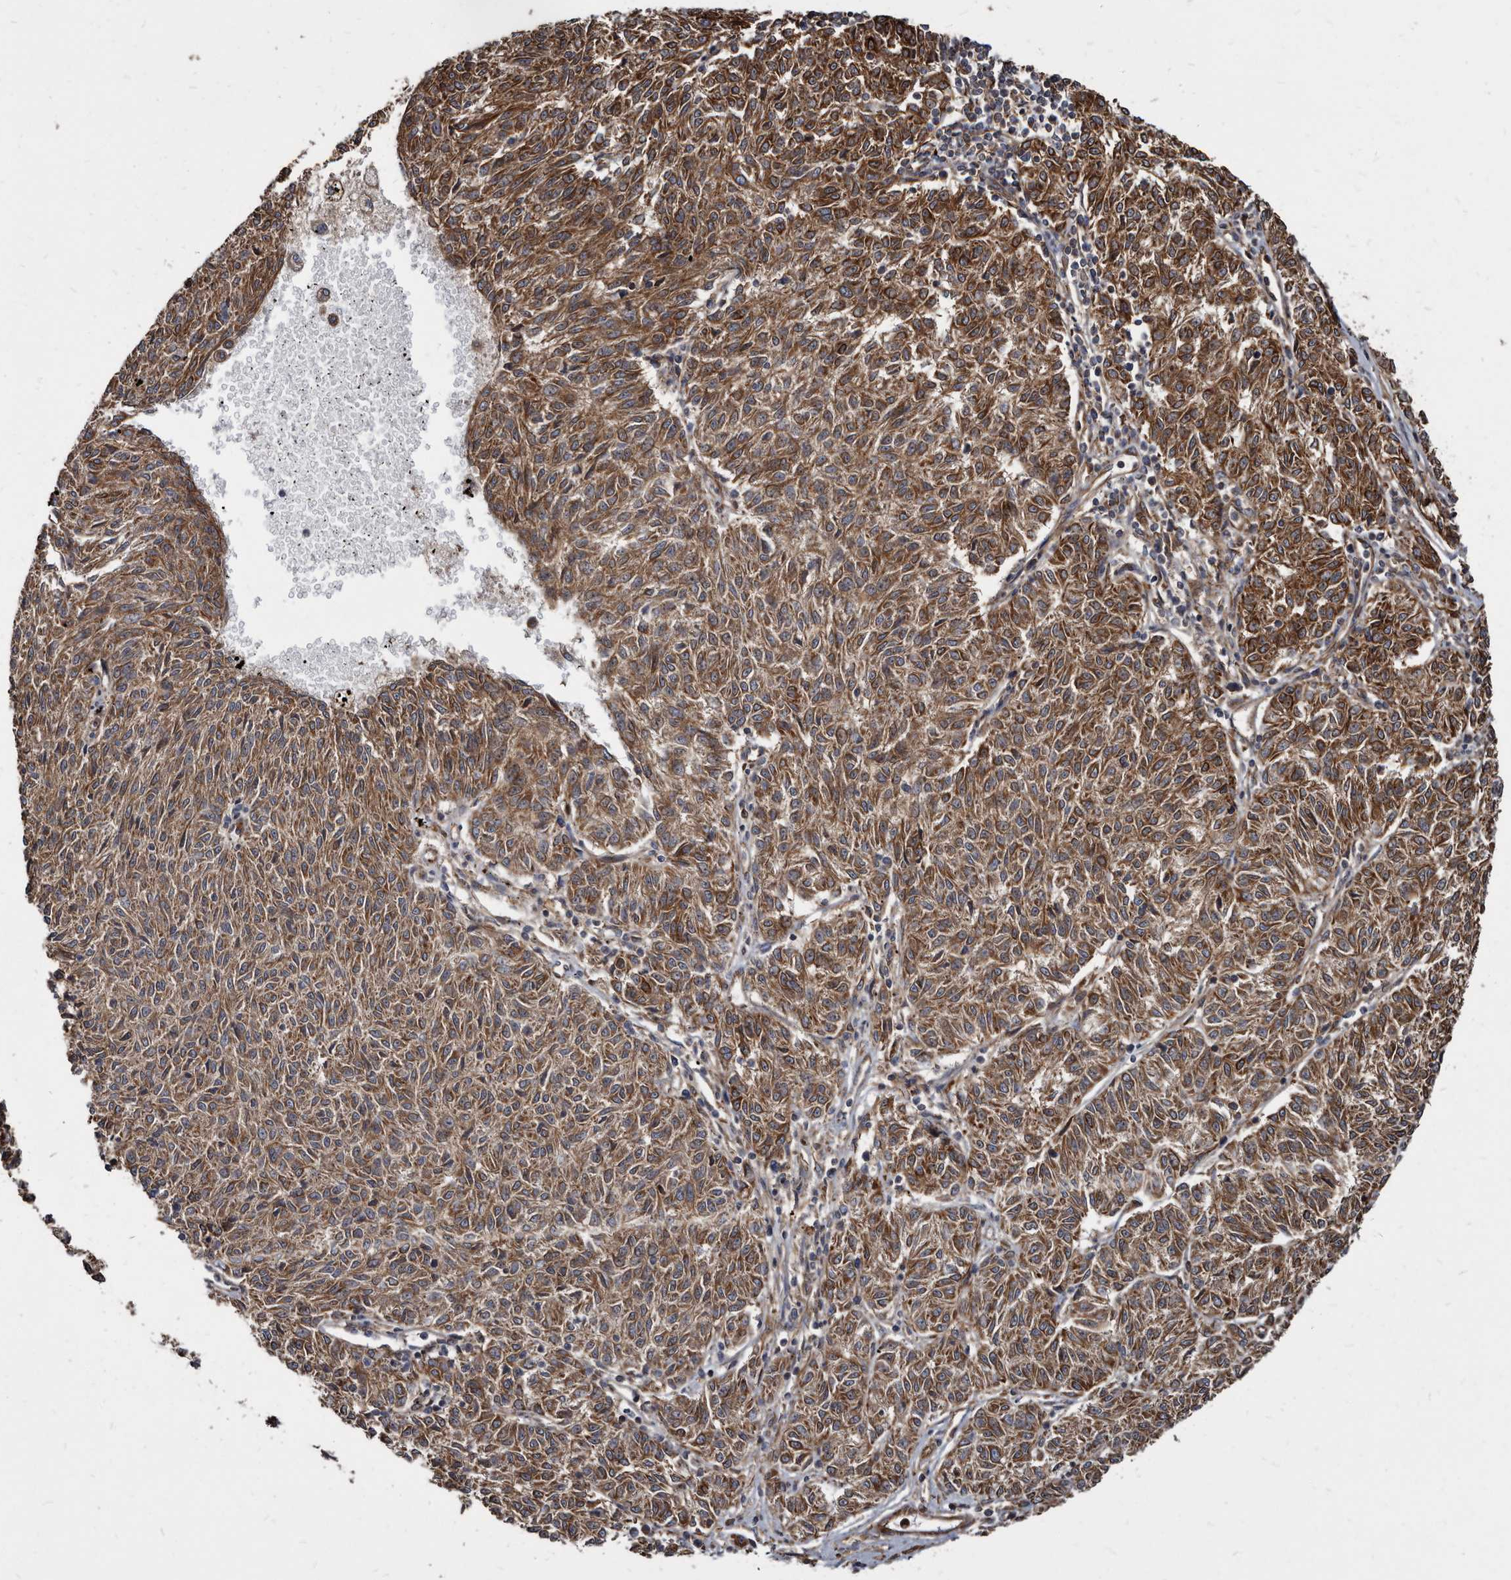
{"staining": {"intensity": "moderate", "quantity": ">75%", "location": "cytoplasmic/membranous"}, "tissue": "melanoma", "cell_type": "Tumor cells", "image_type": "cancer", "snomed": [{"axis": "morphology", "description": "Malignant melanoma, NOS"}, {"axis": "topography", "description": "Skin"}], "caption": "Melanoma stained with a brown dye exhibits moderate cytoplasmic/membranous positive expression in approximately >75% of tumor cells.", "gene": "KCTD20", "patient": {"sex": "female", "age": 72}}